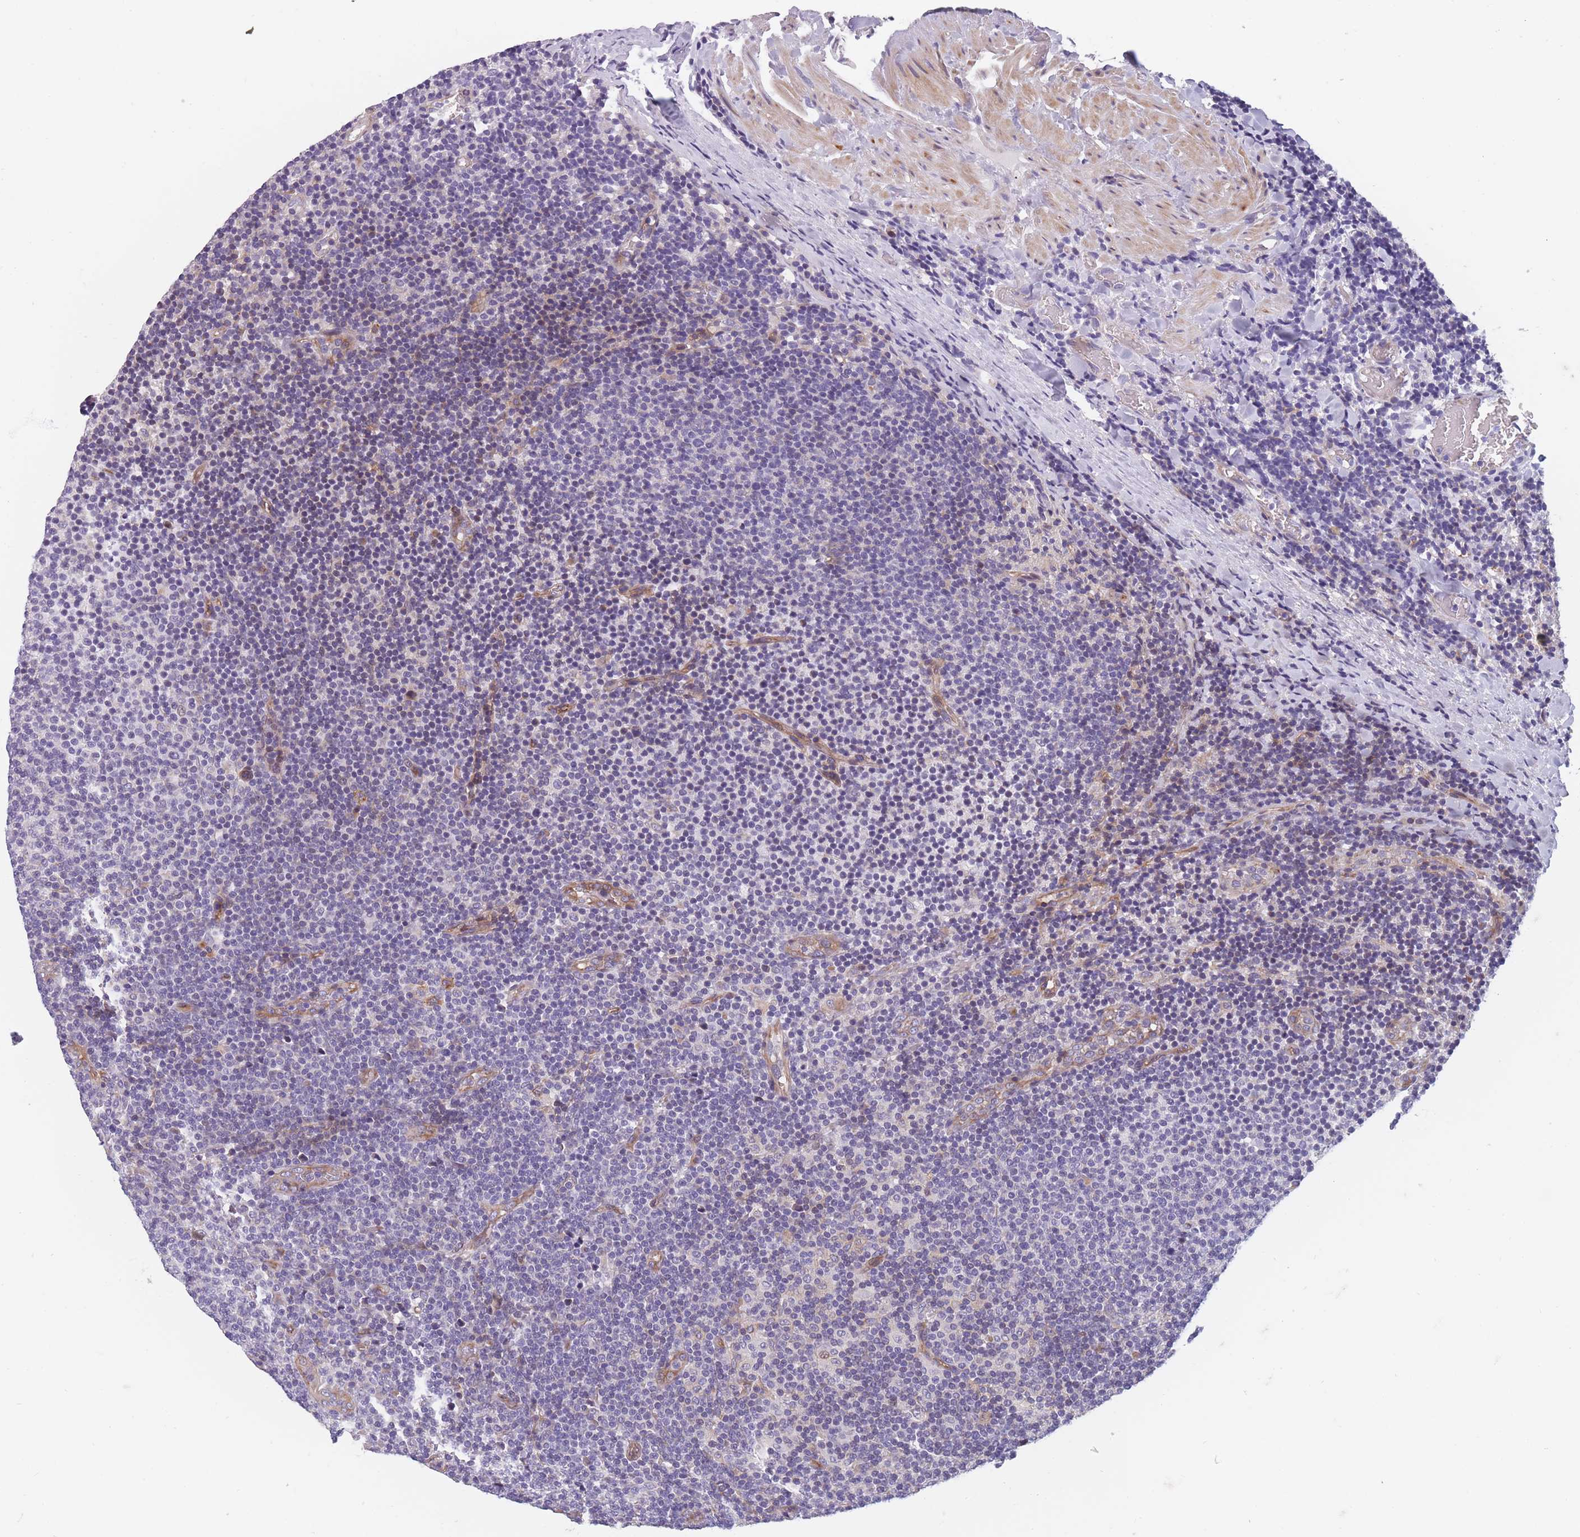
{"staining": {"intensity": "negative", "quantity": "none", "location": "none"}, "tissue": "lymphoma", "cell_type": "Tumor cells", "image_type": "cancer", "snomed": [{"axis": "morphology", "description": "Malignant lymphoma, non-Hodgkin's type, Low grade"}, {"axis": "topography", "description": "Lymph node"}], "caption": "IHC image of human lymphoma stained for a protein (brown), which reveals no positivity in tumor cells.", "gene": "FAM83F", "patient": {"sex": "male", "age": 66}}